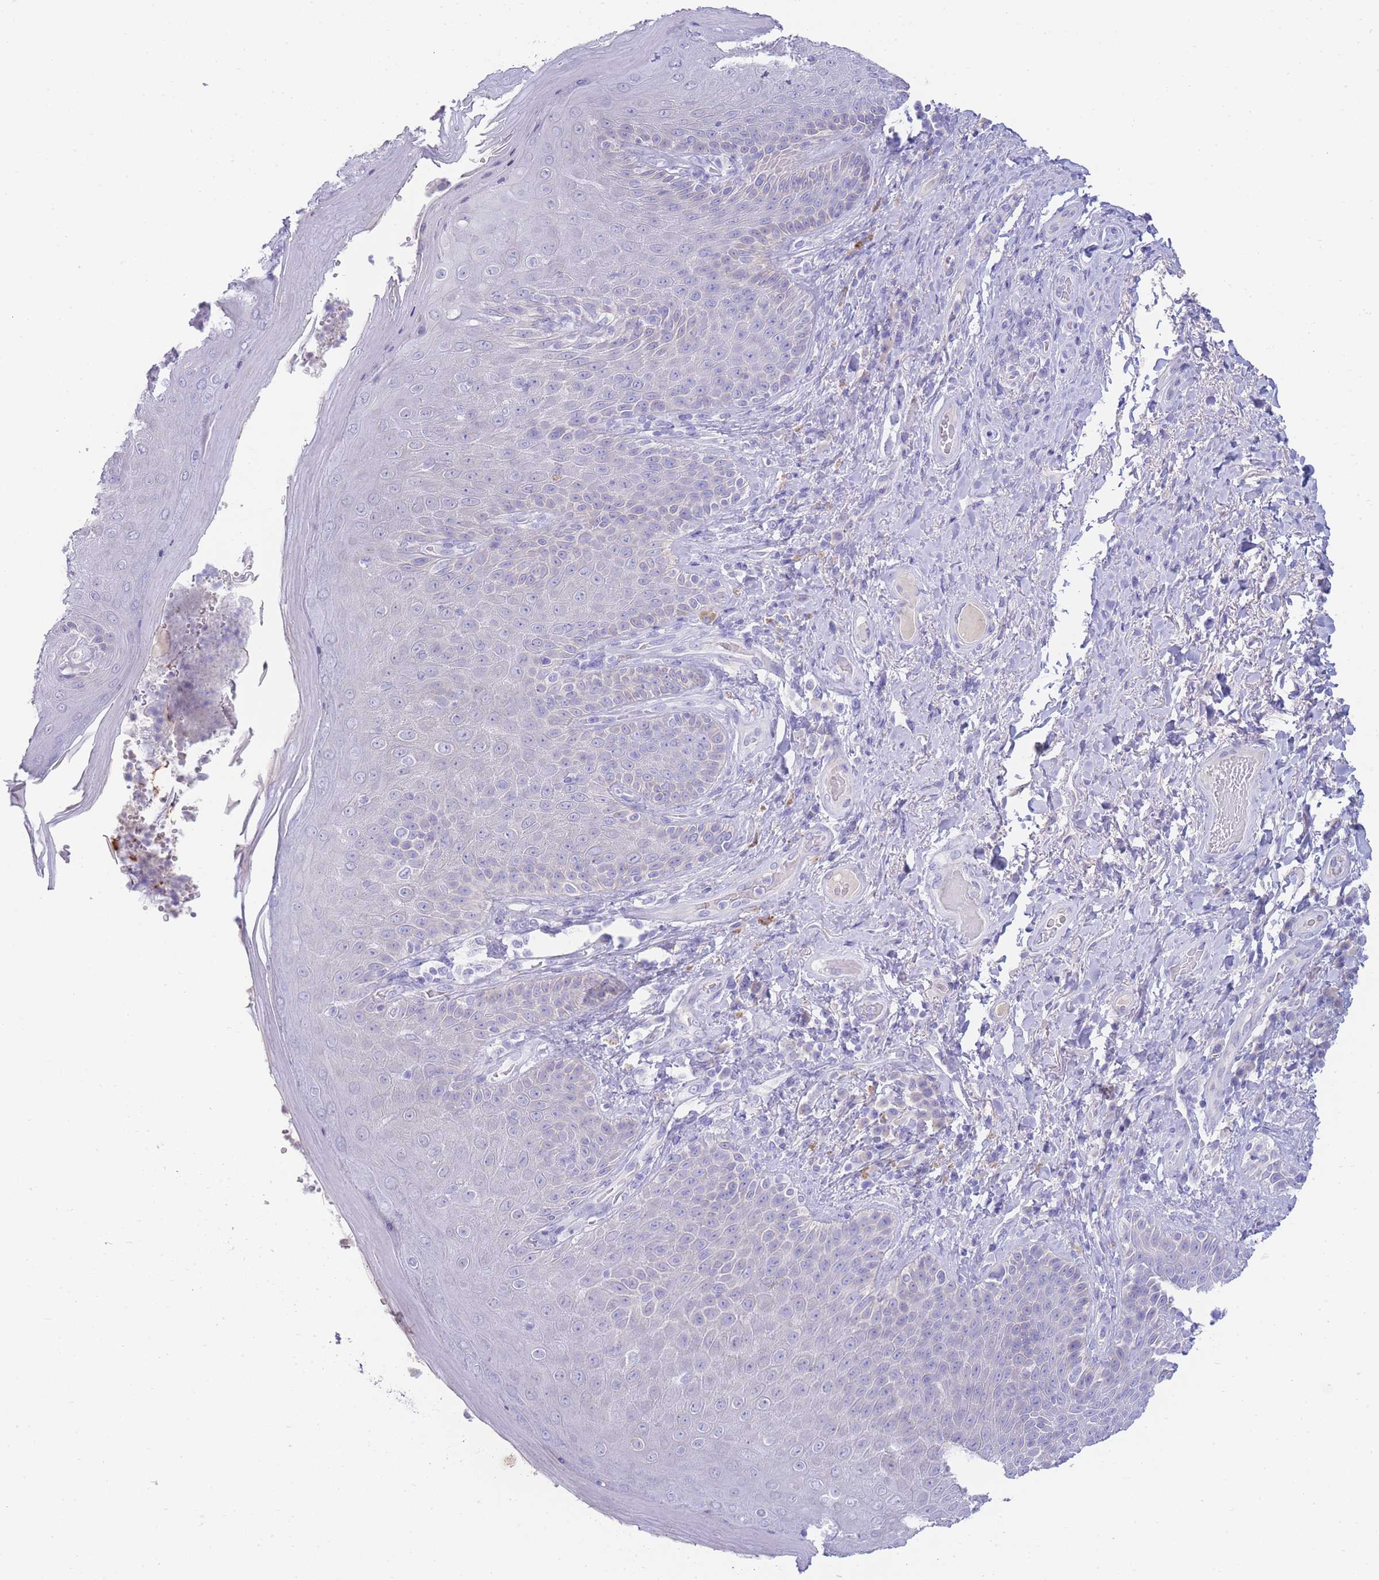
{"staining": {"intensity": "moderate", "quantity": "<25%", "location": "cytoplasmic/membranous"}, "tissue": "skin", "cell_type": "Epidermal cells", "image_type": "normal", "snomed": [{"axis": "morphology", "description": "Normal tissue, NOS"}, {"axis": "topography", "description": "Anal"}], "caption": "Epidermal cells display low levels of moderate cytoplasmic/membranous positivity in approximately <25% of cells in normal skin. (Brightfield microscopy of DAB IHC at high magnification).", "gene": "LRRC37A2", "patient": {"sex": "female", "age": 89}}